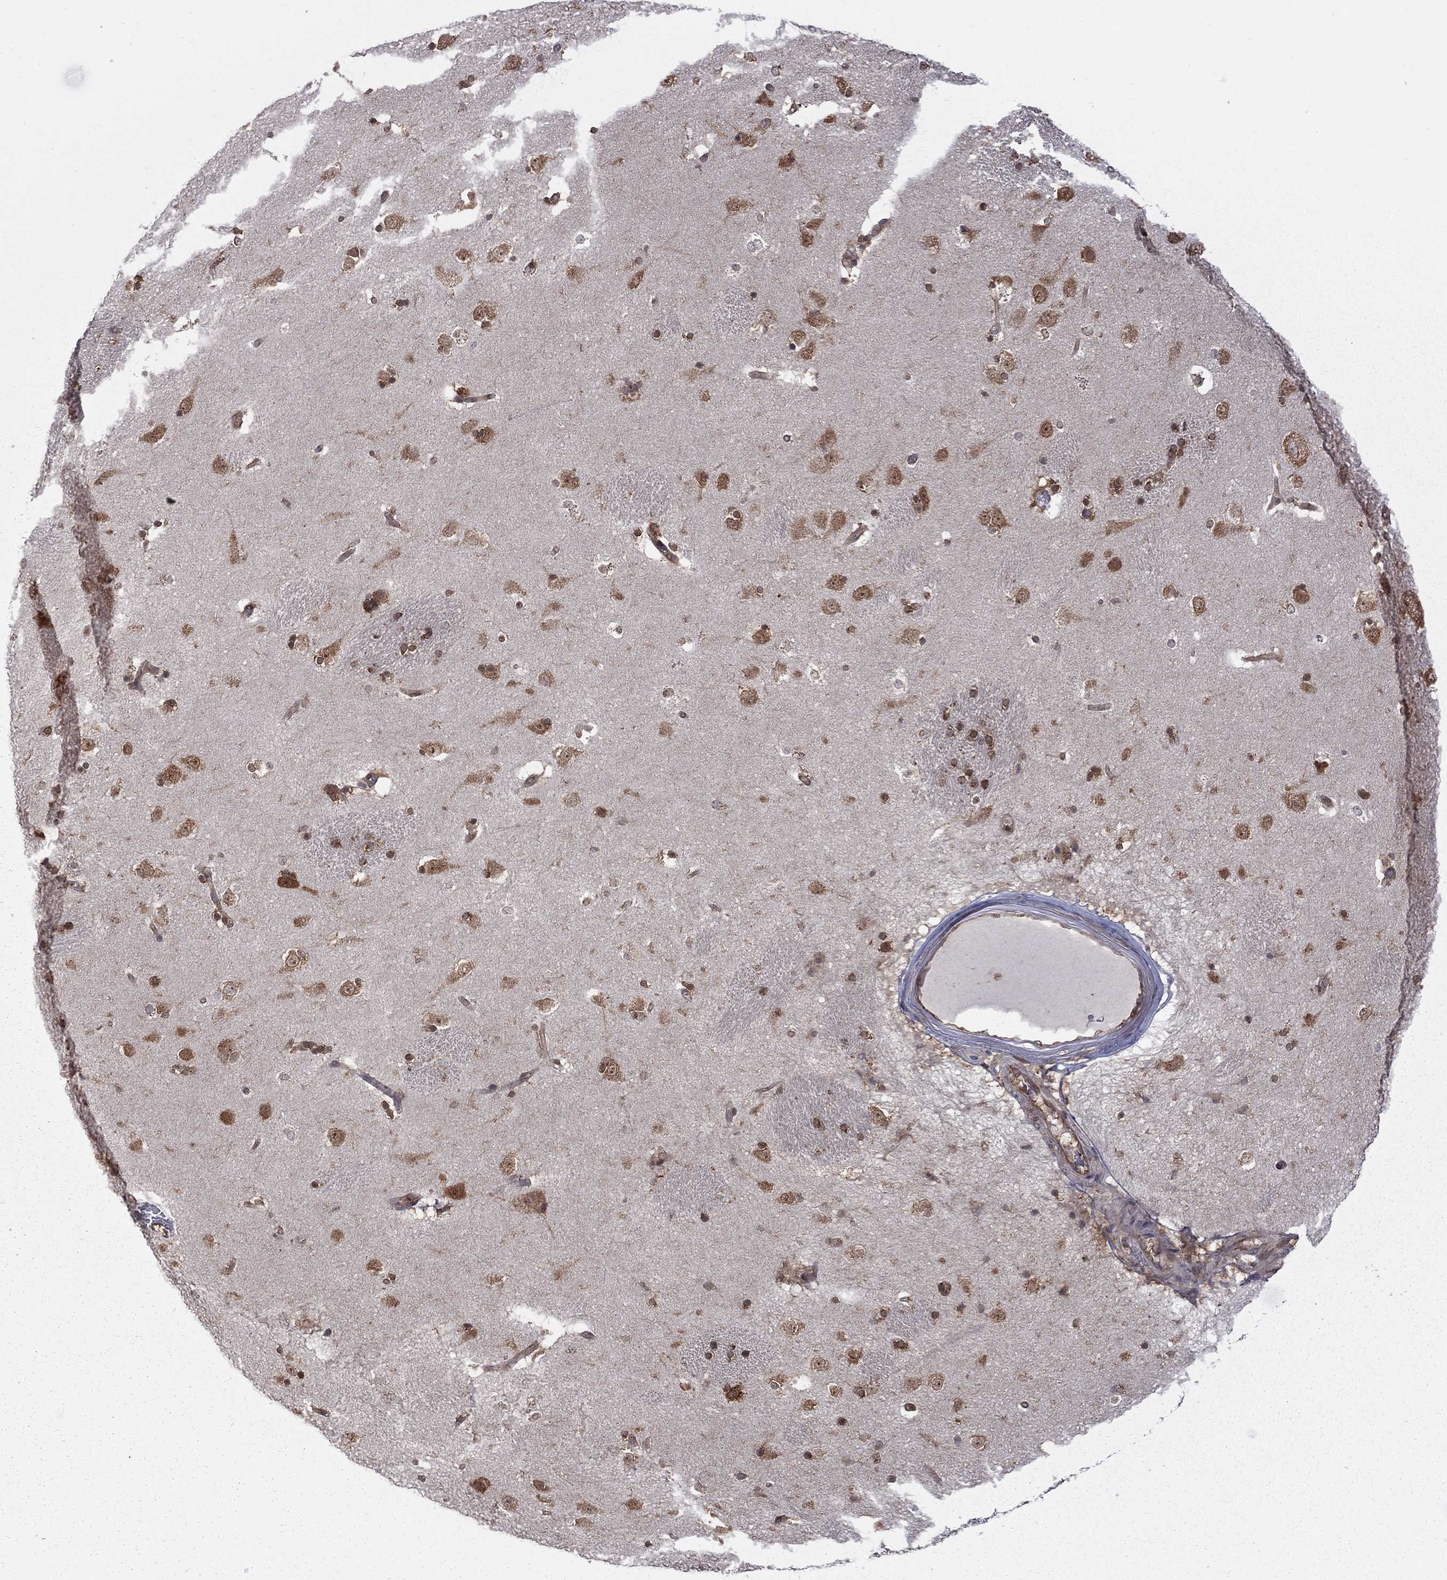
{"staining": {"intensity": "moderate", "quantity": "<25%", "location": "cytoplasmic/membranous"}, "tissue": "caudate", "cell_type": "Glial cells", "image_type": "normal", "snomed": [{"axis": "morphology", "description": "Normal tissue, NOS"}, {"axis": "topography", "description": "Lateral ventricle wall"}], "caption": "This image demonstrates immunohistochemistry staining of normal caudate, with low moderate cytoplasmic/membranous positivity in about <25% of glial cells.", "gene": "NAA50", "patient": {"sex": "male", "age": 51}}